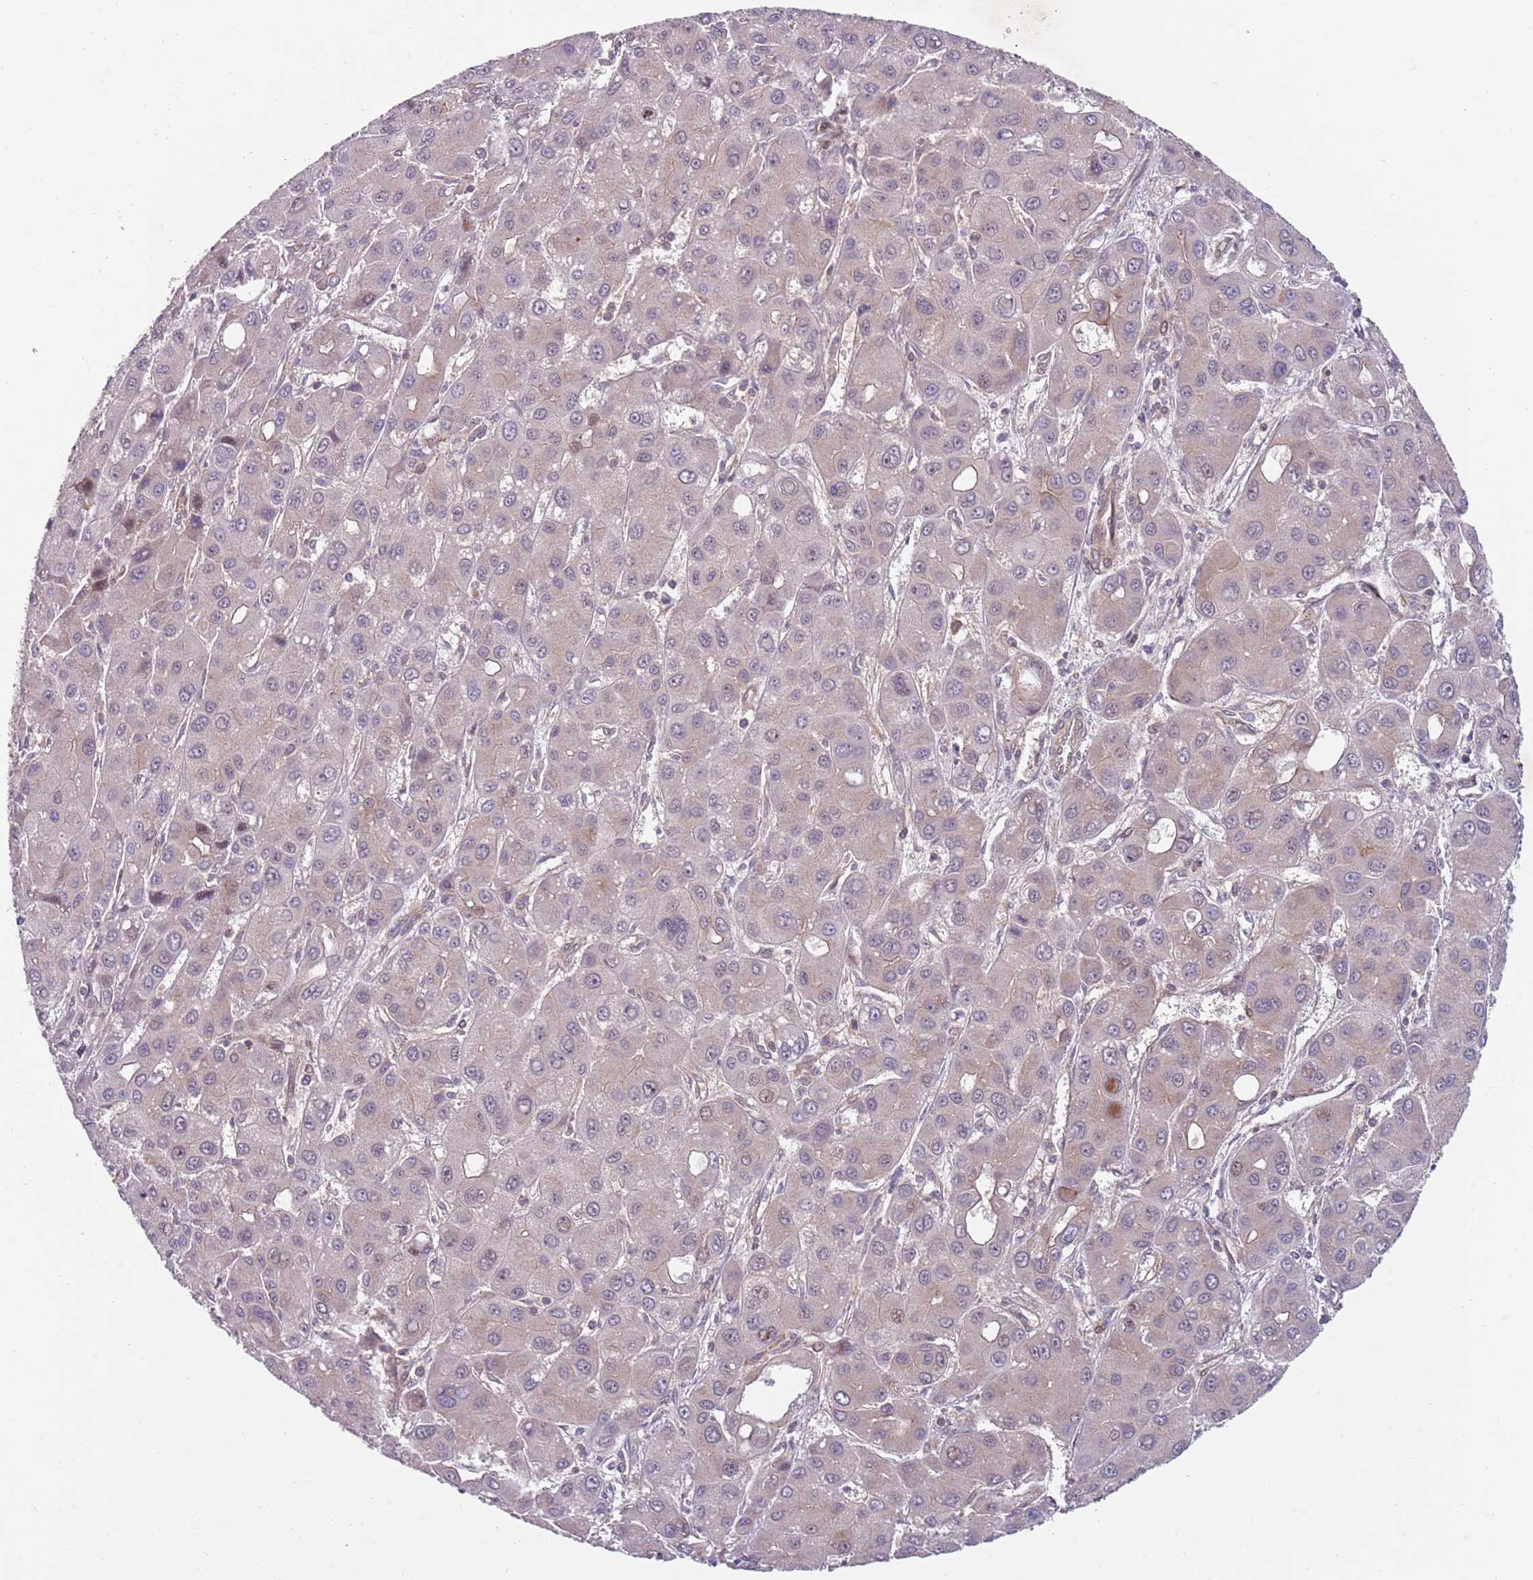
{"staining": {"intensity": "weak", "quantity": "<25%", "location": "cytoplasmic/membranous"}, "tissue": "liver cancer", "cell_type": "Tumor cells", "image_type": "cancer", "snomed": [{"axis": "morphology", "description": "Carcinoma, Hepatocellular, NOS"}, {"axis": "topography", "description": "Liver"}], "caption": "The photomicrograph exhibits no staining of tumor cells in hepatocellular carcinoma (liver). (Stains: DAB immunohistochemistry (IHC) with hematoxylin counter stain, Microscopy: brightfield microscopy at high magnification).", "gene": "GGA1", "patient": {"sex": "male", "age": 55}}